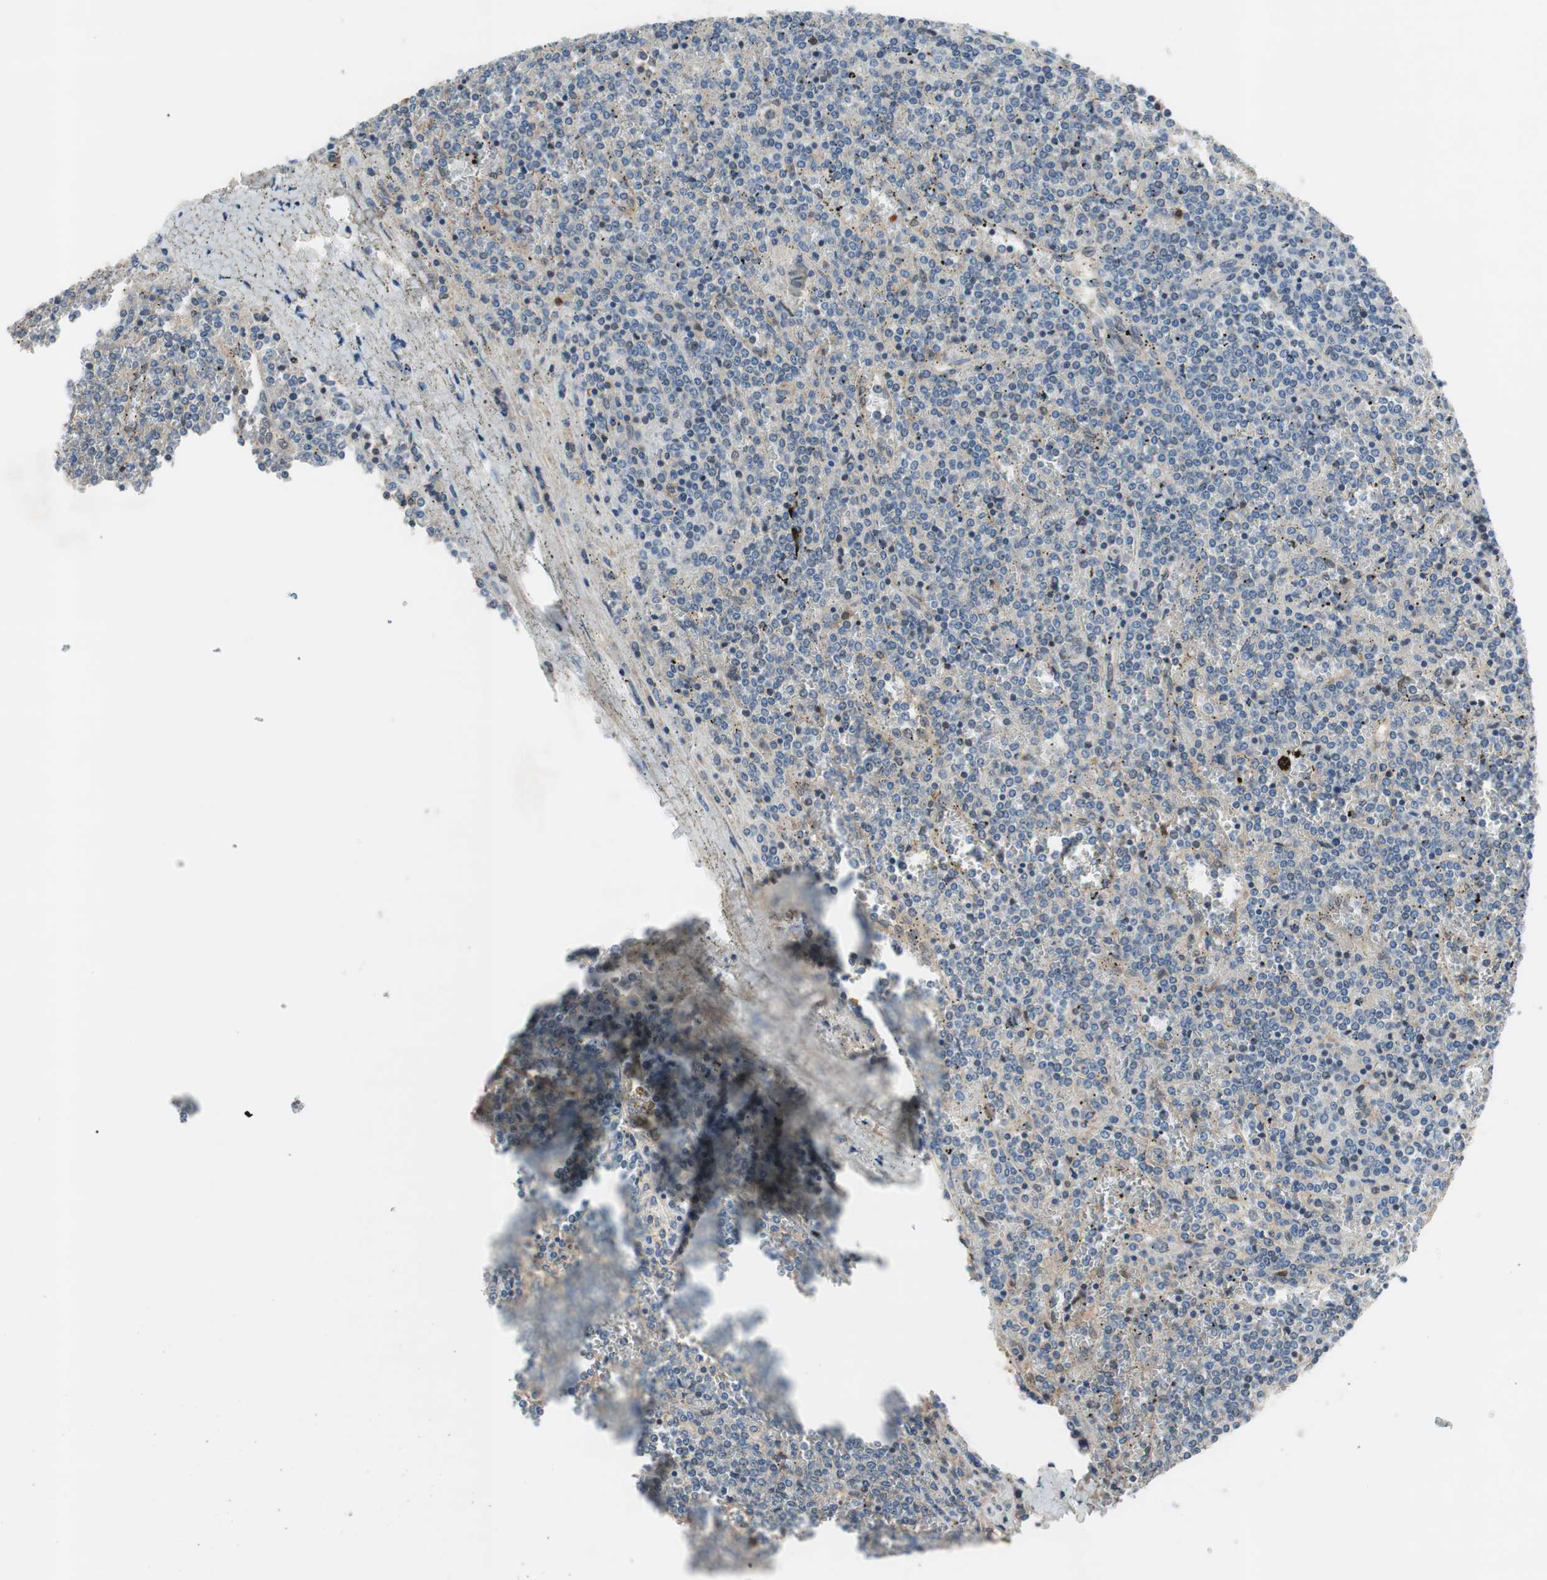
{"staining": {"intensity": "negative", "quantity": "none", "location": "none"}, "tissue": "lymphoma", "cell_type": "Tumor cells", "image_type": "cancer", "snomed": [{"axis": "morphology", "description": "Malignant lymphoma, non-Hodgkin's type, Low grade"}, {"axis": "topography", "description": "Spleen"}], "caption": "There is no significant positivity in tumor cells of lymphoma.", "gene": "CALML3", "patient": {"sex": "female", "age": 19}}